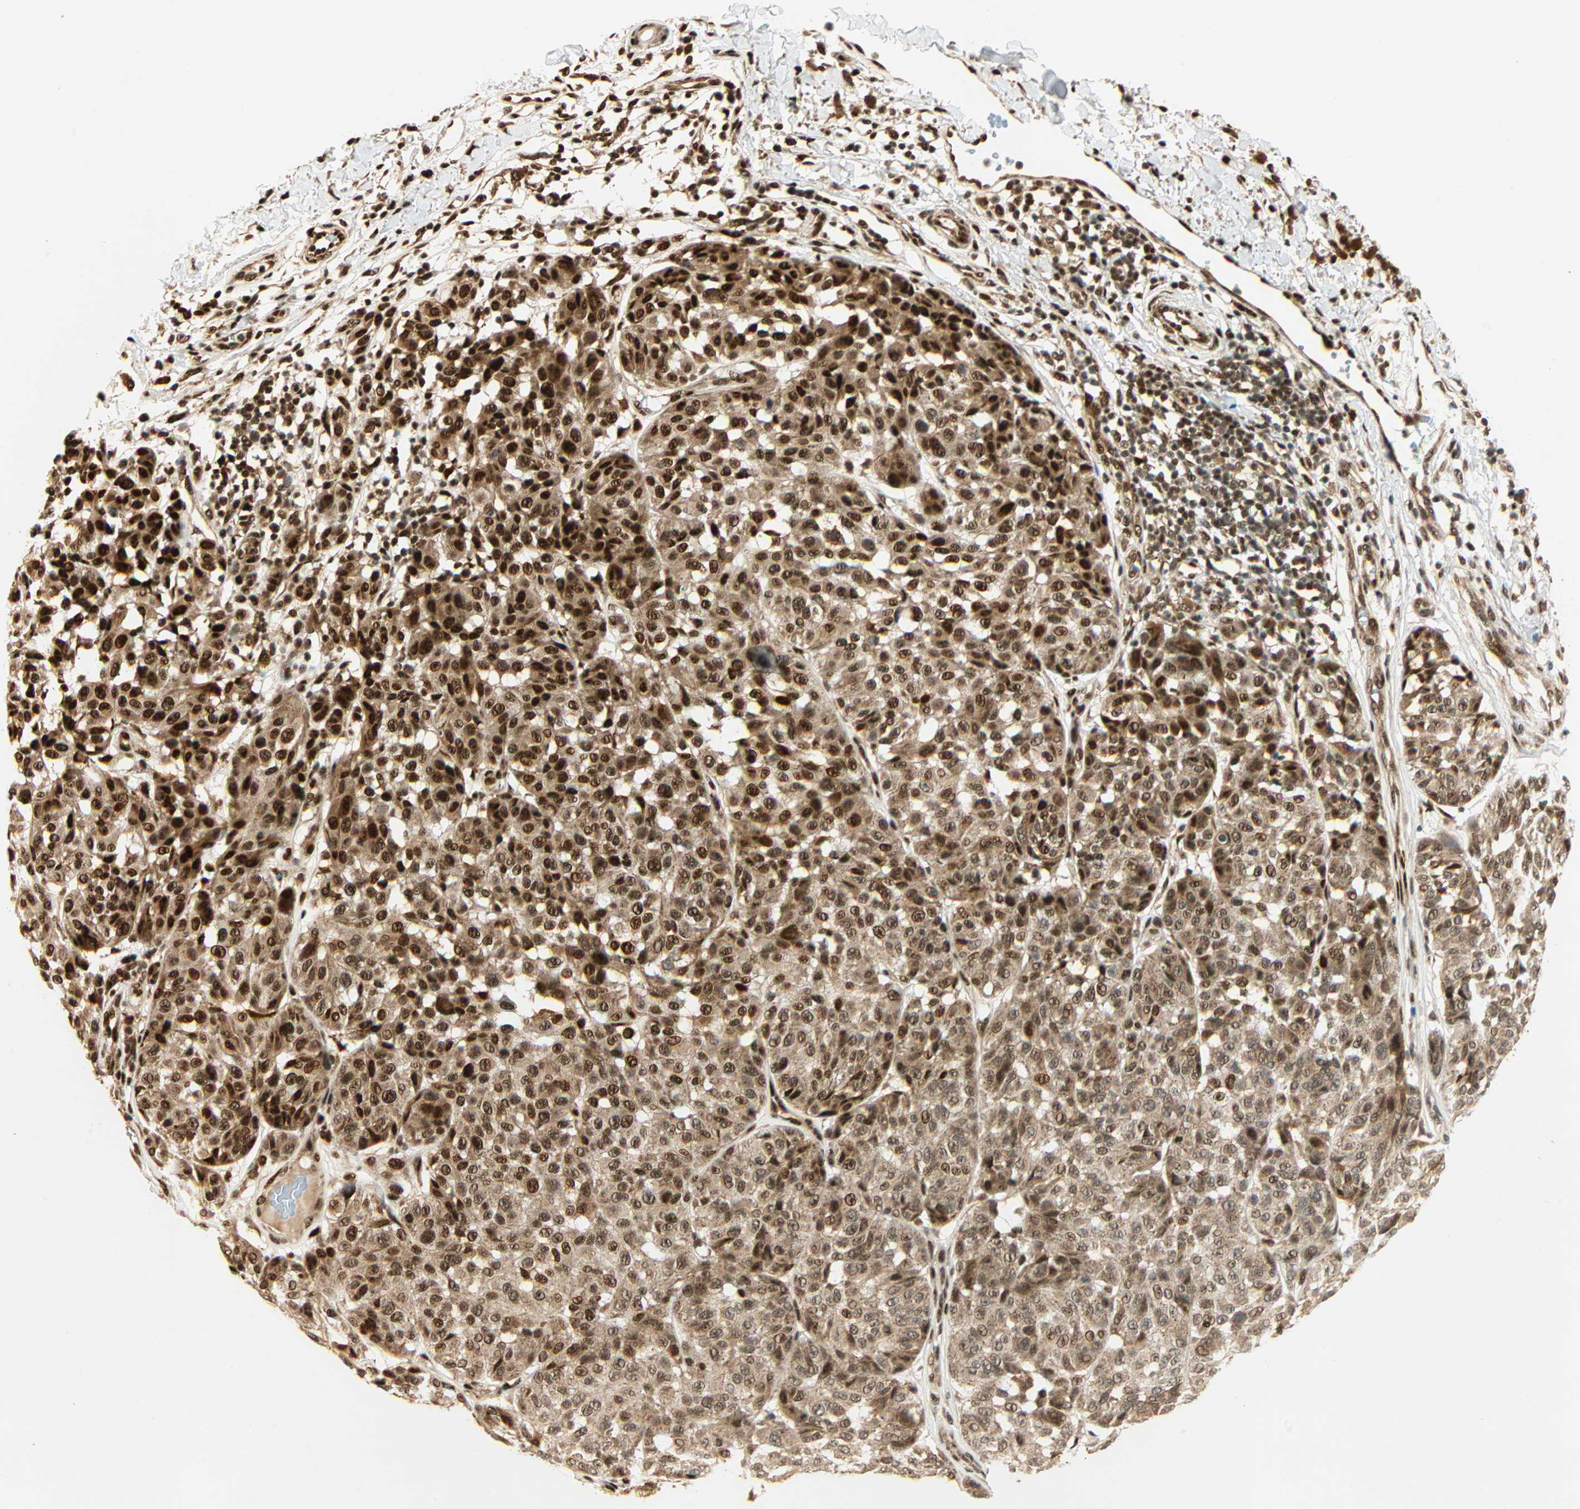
{"staining": {"intensity": "strong", "quantity": ">75%", "location": "cytoplasmic/membranous,nuclear"}, "tissue": "melanoma", "cell_type": "Tumor cells", "image_type": "cancer", "snomed": [{"axis": "morphology", "description": "Malignant melanoma, NOS"}, {"axis": "topography", "description": "Skin"}], "caption": "A brown stain highlights strong cytoplasmic/membranous and nuclear staining of a protein in melanoma tumor cells. The staining was performed using DAB to visualize the protein expression in brown, while the nuclei were stained in blue with hematoxylin (Magnification: 20x).", "gene": "PNPLA6", "patient": {"sex": "female", "age": 46}}